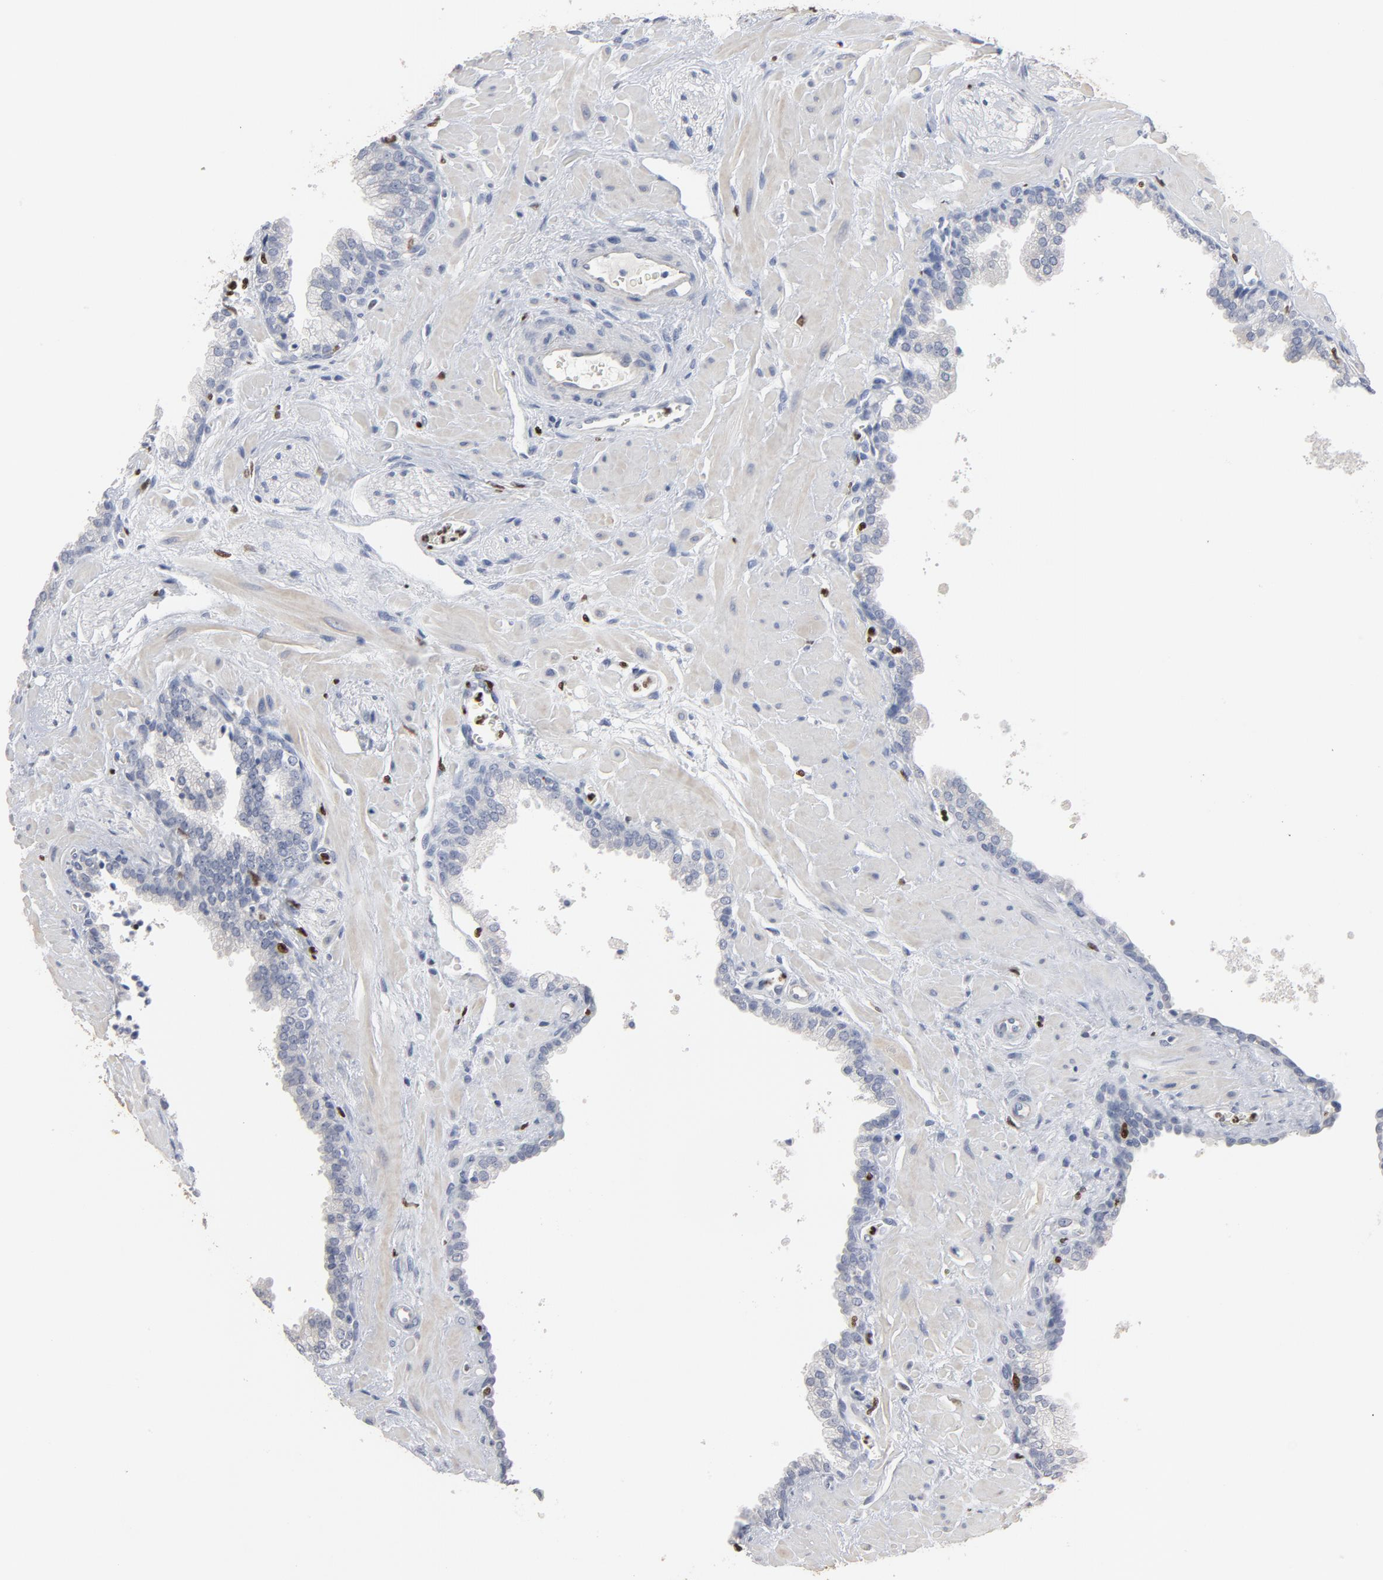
{"staining": {"intensity": "negative", "quantity": "none", "location": "none"}, "tissue": "prostate", "cell_type": "Glandular cells", "image_type": "normal", "snomed": [{"axis": "morphology", "description": "Normal tissue, NOS"}, {"axis": "topography", "description": "Prostate"}], "caption": "High power microscopy photomicrograph of an IHC image of normal prostate, revealing no significant expression in glandular cells.", "gene": "SPI1", "patient": {"sex": "male", "age": 60}}